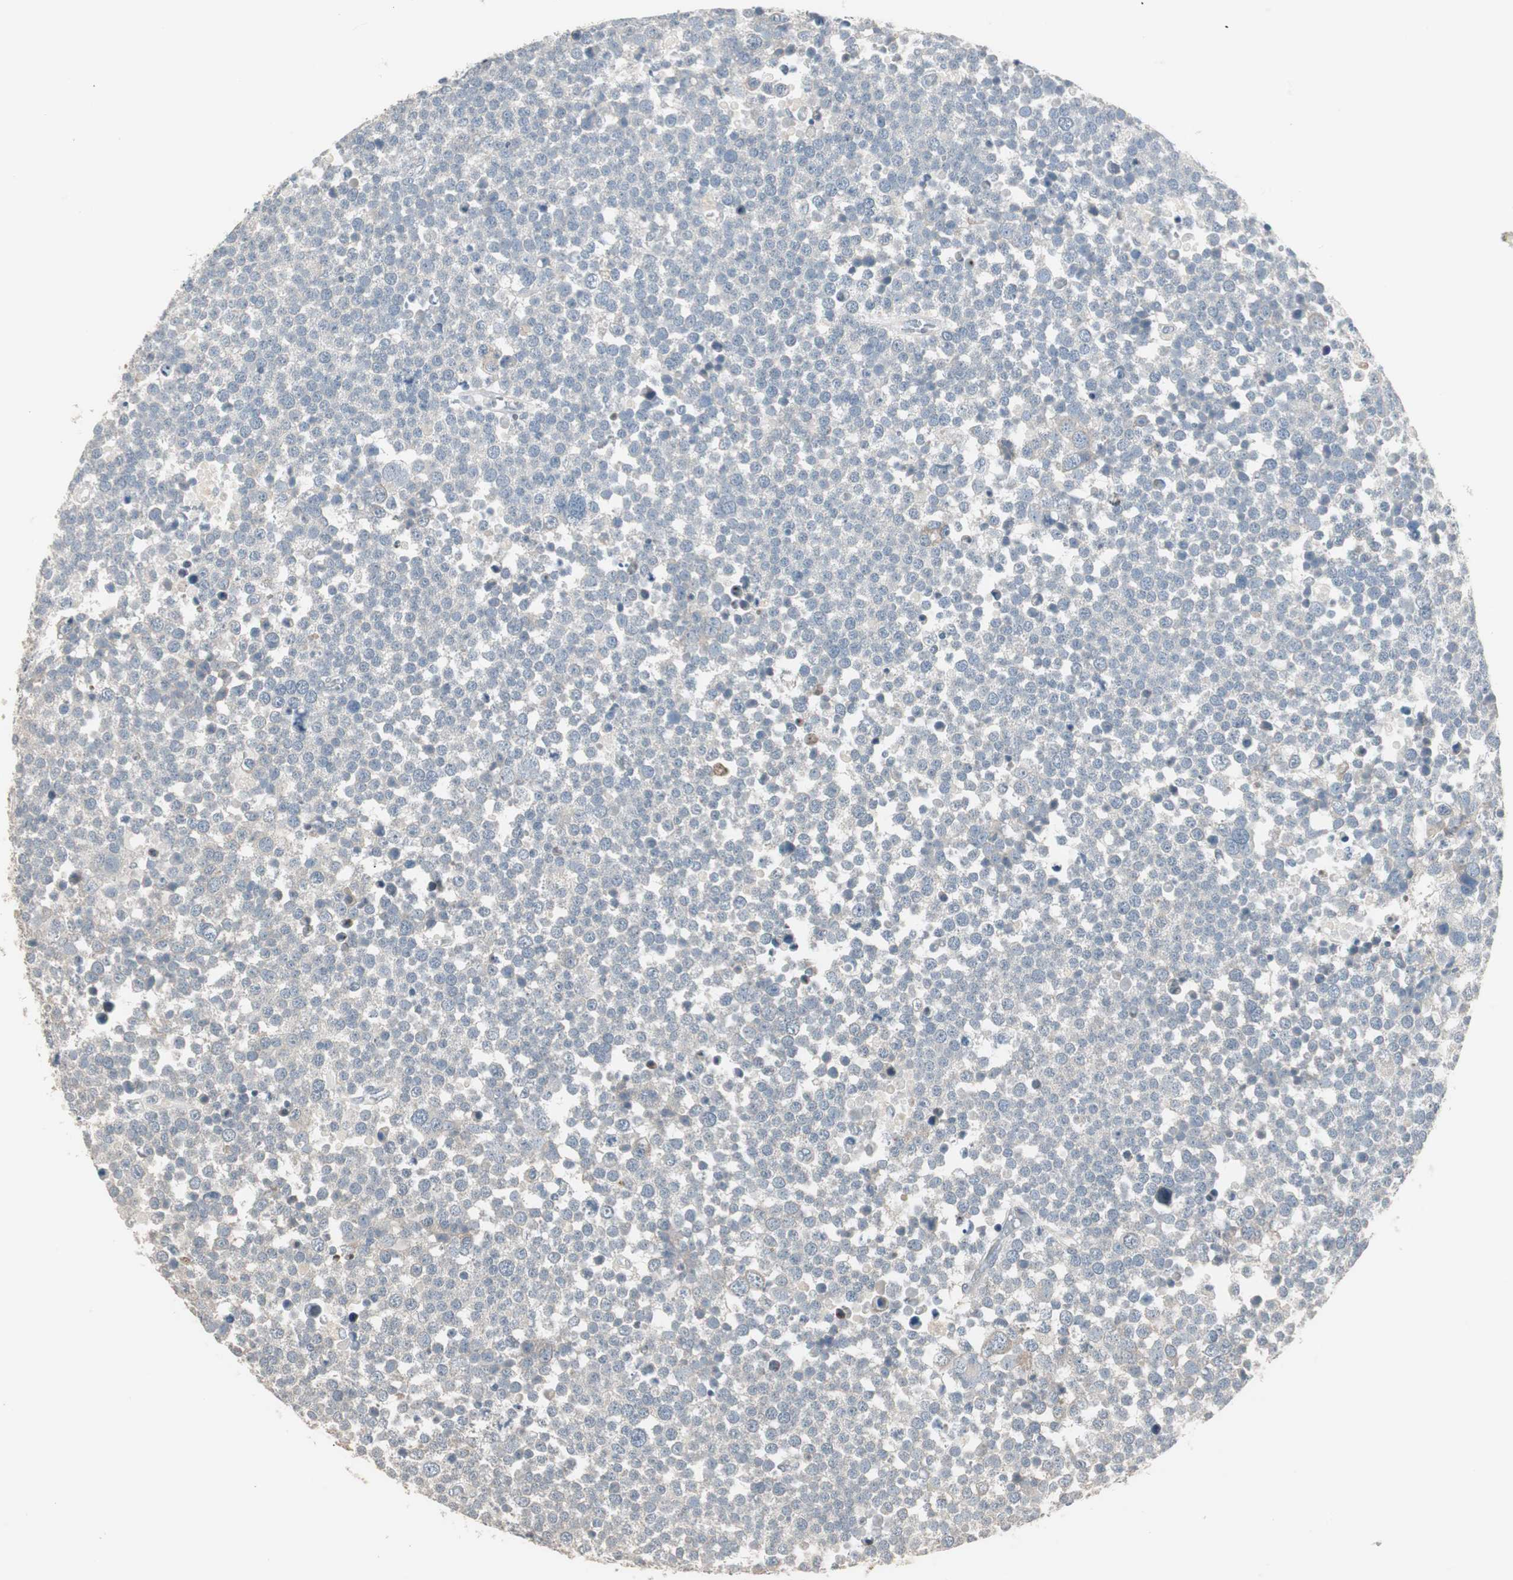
{"staining": {"intensity": "negative", "quantity": "none", "location": "none"}, "tissue": "testis cancer", "cell_type": "Tumor cells", "image_type": "cancer", "snomed": [{"axis": "morphology", "description": "Seminoma, NOS"}, {"axis": "topography", "description": "Testis"}], "caption": "The histopathology image displays no staining of tumor cells in seminoma (testis). (DAB IHC with hematoxylin counter stain).", "gene": "PDZK1", "patient": {"sex": "male", "age": 71}}